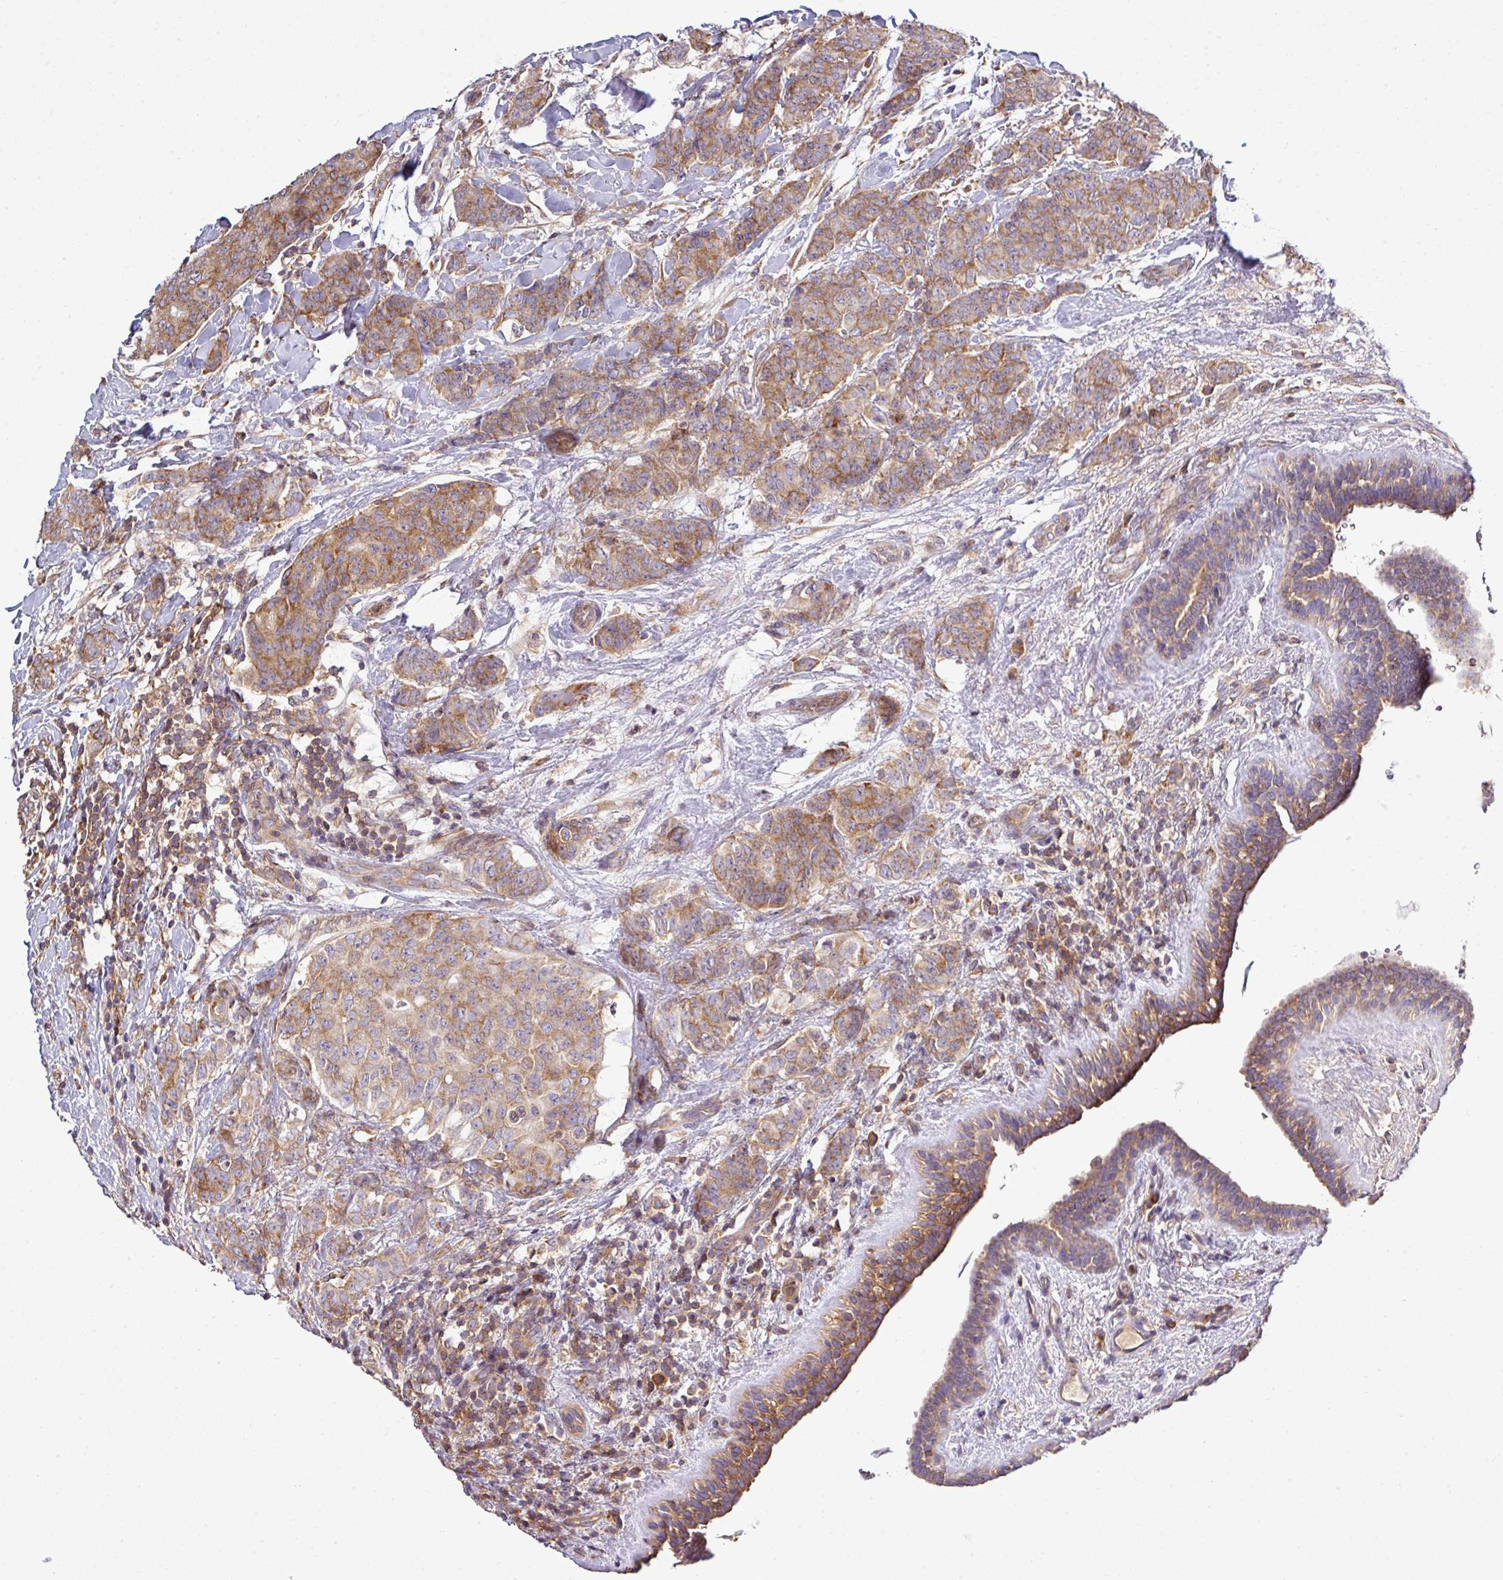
{"staining": {"intensity": "moderate", "quantity": ">75%", "location": "cytoplasmic/membranous"}, "tissue": "breast cancer", "cell_type": "Tumor cells", "image_type": "cancer", "snomed": [{"axis": "morphology", "description": "Duct carcinoma"}, {"axis": "topography", "description": "Breast"}], "caption": "Approximately >75% of tumor cells in human breast cancer (intraductal carcinoma) reveal moderate cytoplasmic/membranous protein expression as visualized by brown immunohistochemical staining.", "gene": "LRRC74B", "patient": {"sex": "female", "age": 40}}